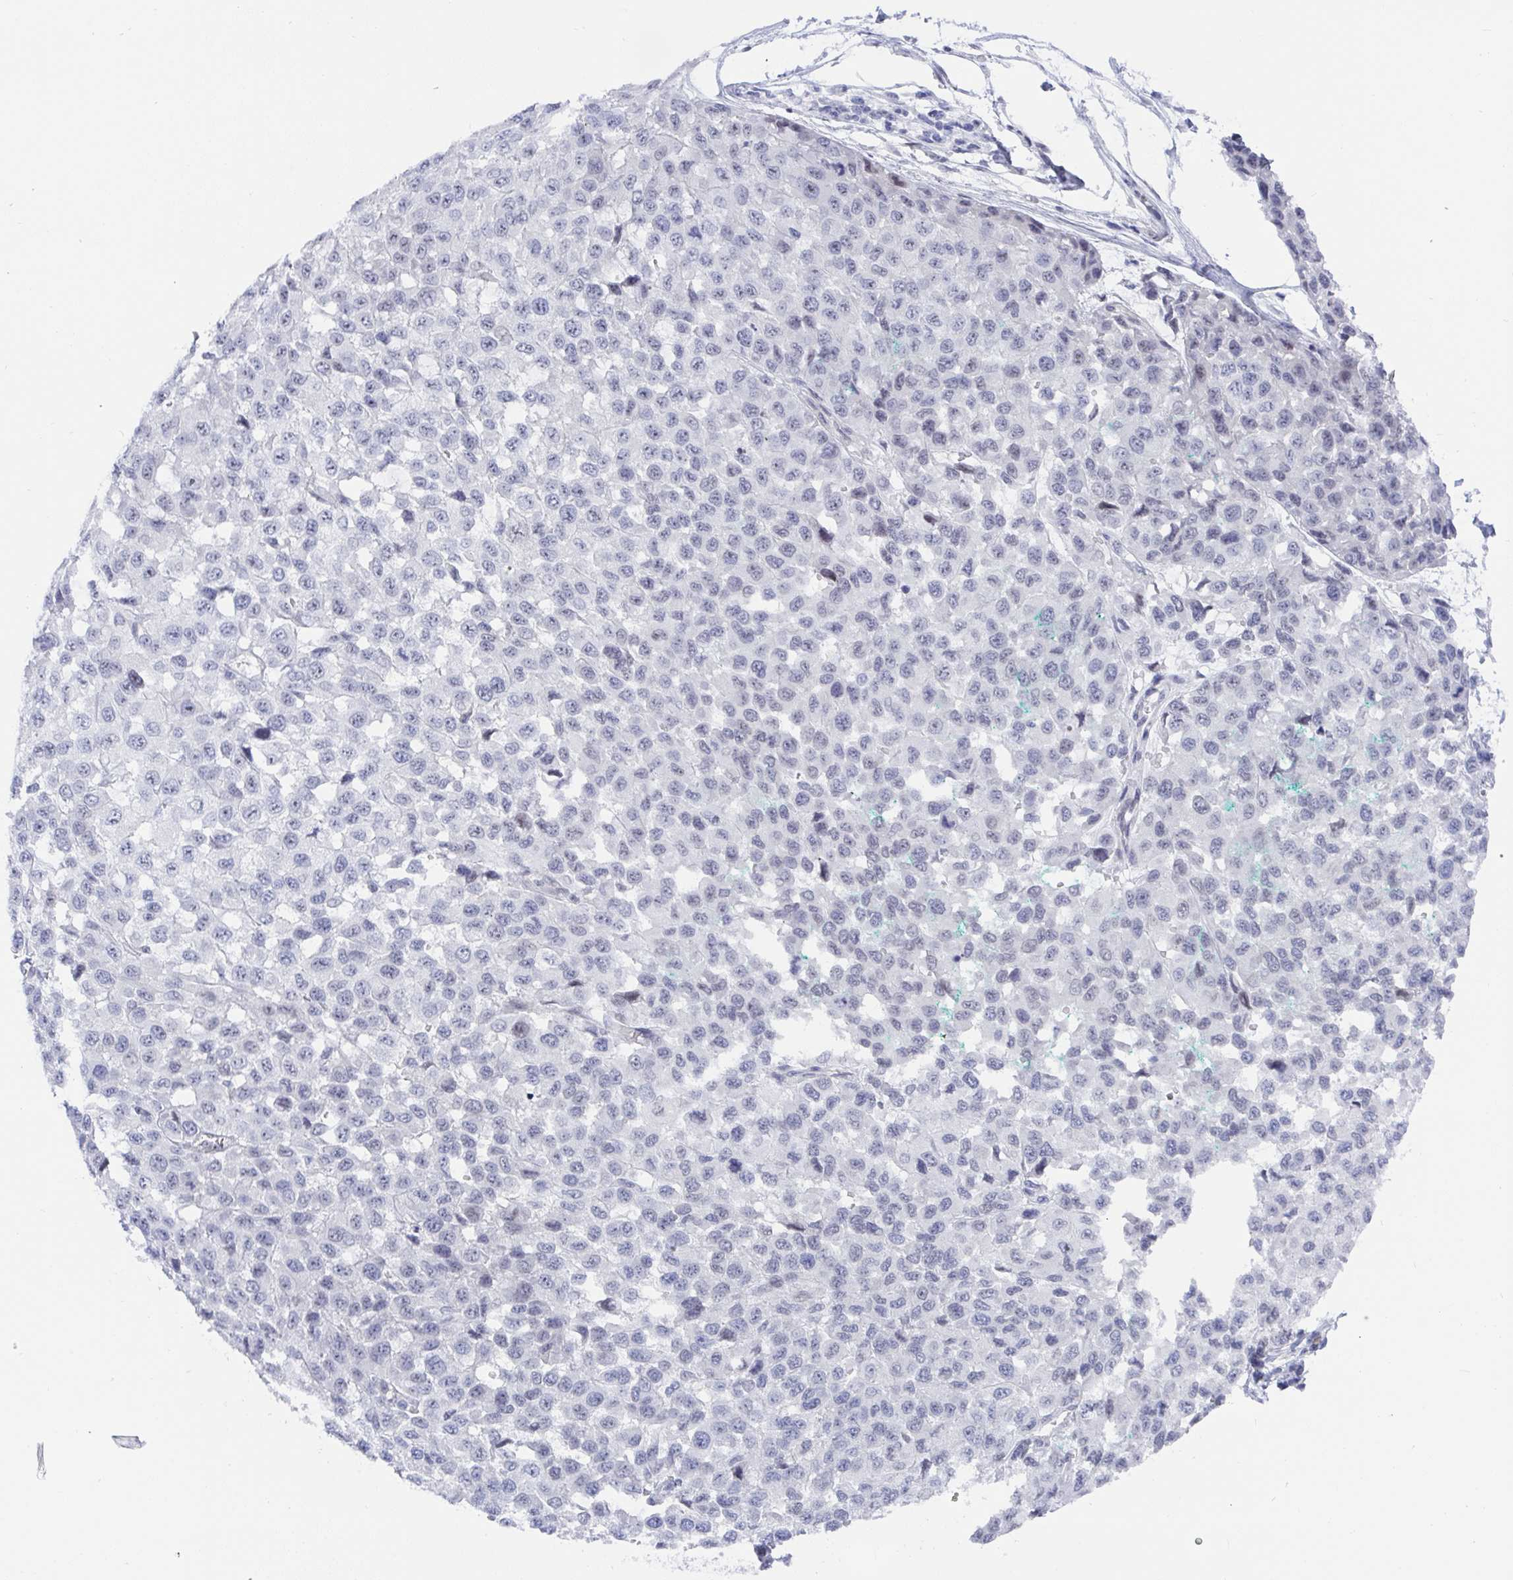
{"staining": {"intensity": "negative", "quantity": "none", "location": "none"}, "tissue": "melanoma", "cell_type": "Tumor cells", "image_type": "cancer", "snomed": [{"axis": "morphology", "description": "Malignant melanoma, NOS"}, {"axis": "topography", "description": "Skin"}], "caption": "DAB (3,3'-diaminobenzidine) immunohistochemical staining of melanoma exhibits no significant positivity in tumor cells. (DAB immunohistochemistry (IHC) with hematoxylin counter stain).", "gene": "MFSD4A", "patient": {"sex": "male", "age": 62}}